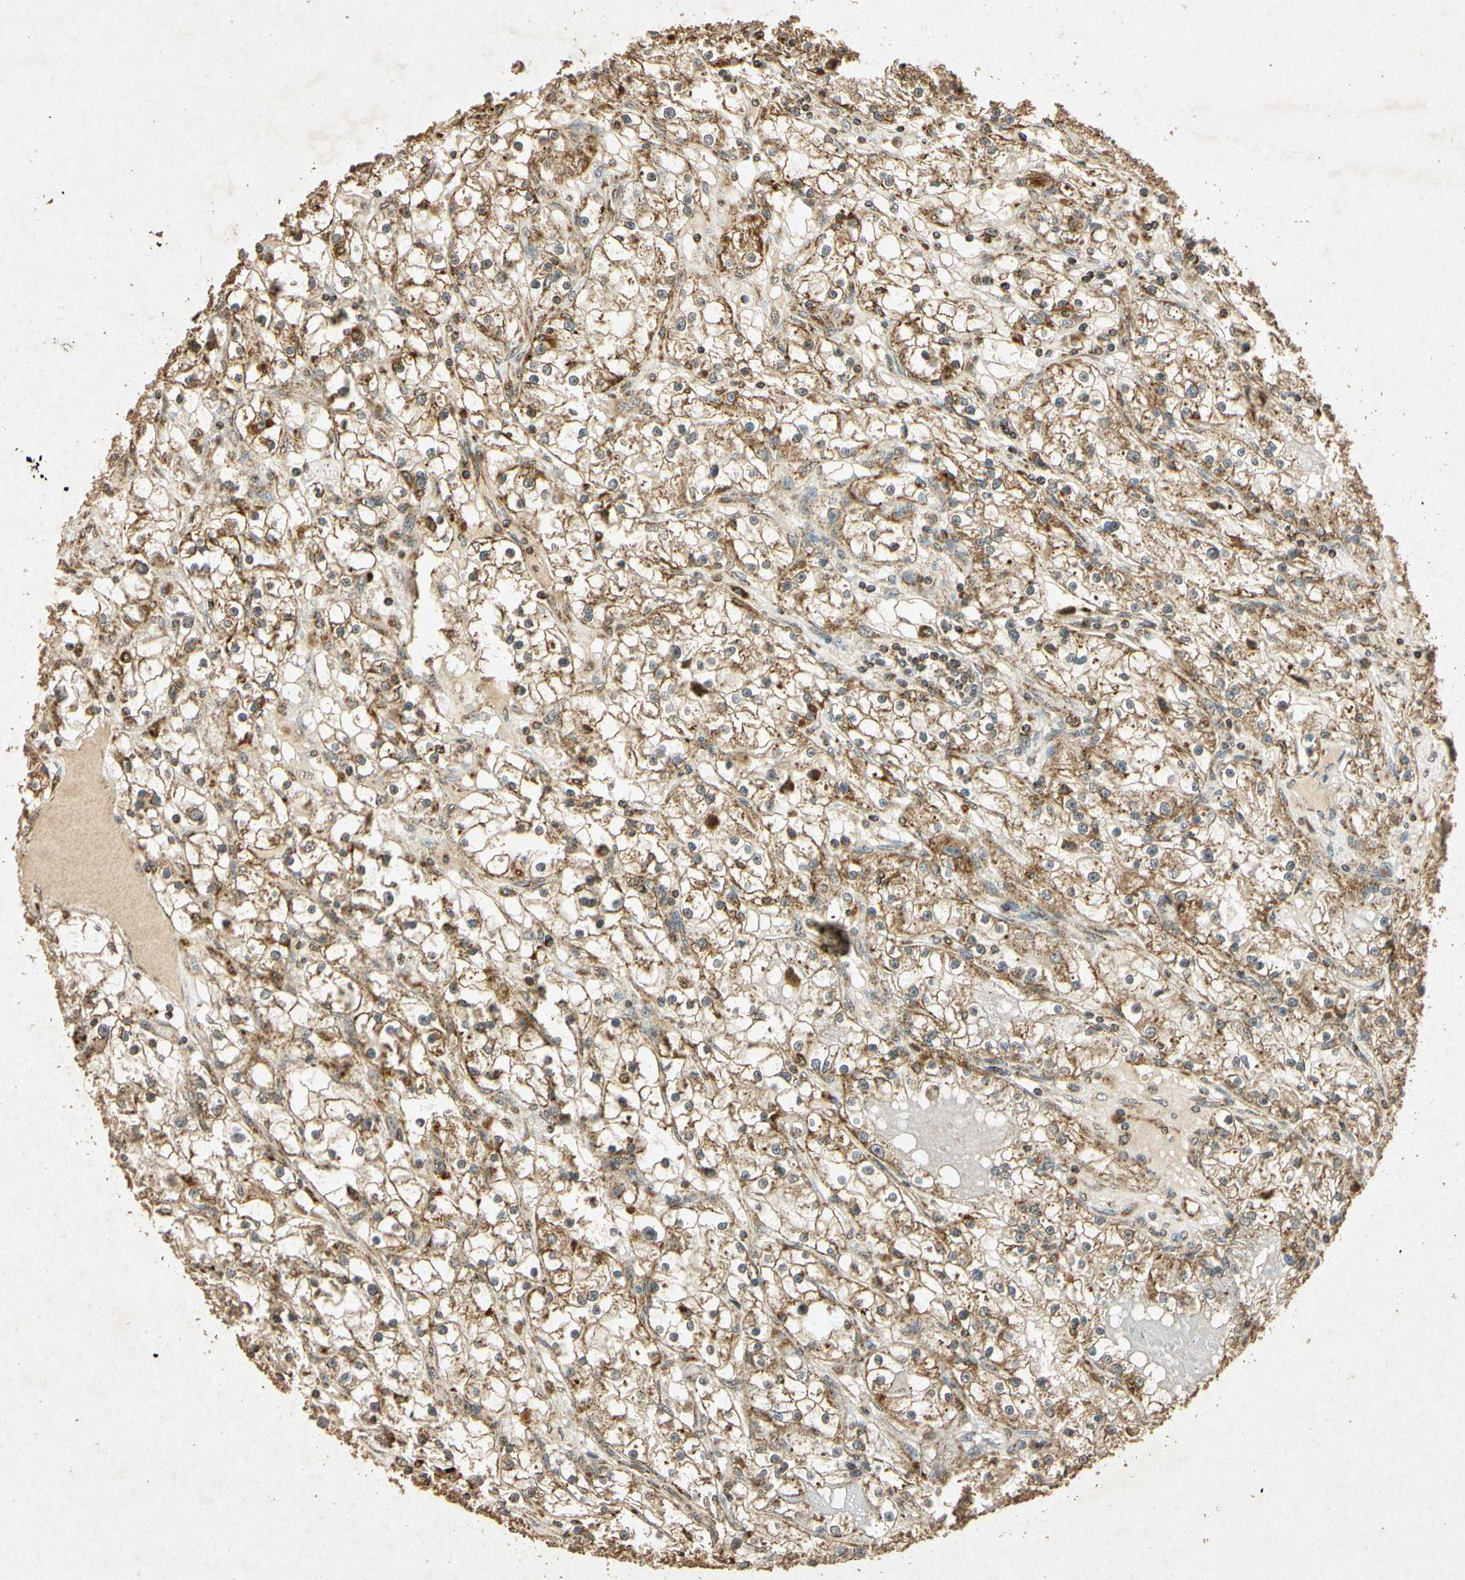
{"staining": {"intensity": "moderate", "quantity": ">75%", "location": "cytoplasmic/membranous"}, "tissue": "renal cancer", "cell_type": "Tumor cells", "image_type": "cancer", "snomed": [{"axis": "morphology", "description": "Adenocarcinoma, NOS"}, {"axis": "topography", "description": "Kidney"}], "caption": "Brown immunohistochemical staining in renal cancer reveals moderate cytoplasmic/membranous staining in approximately >75% of tumor cells.", "gene": "PRDX3", "patient": {"sex": "male", "age": 56}}